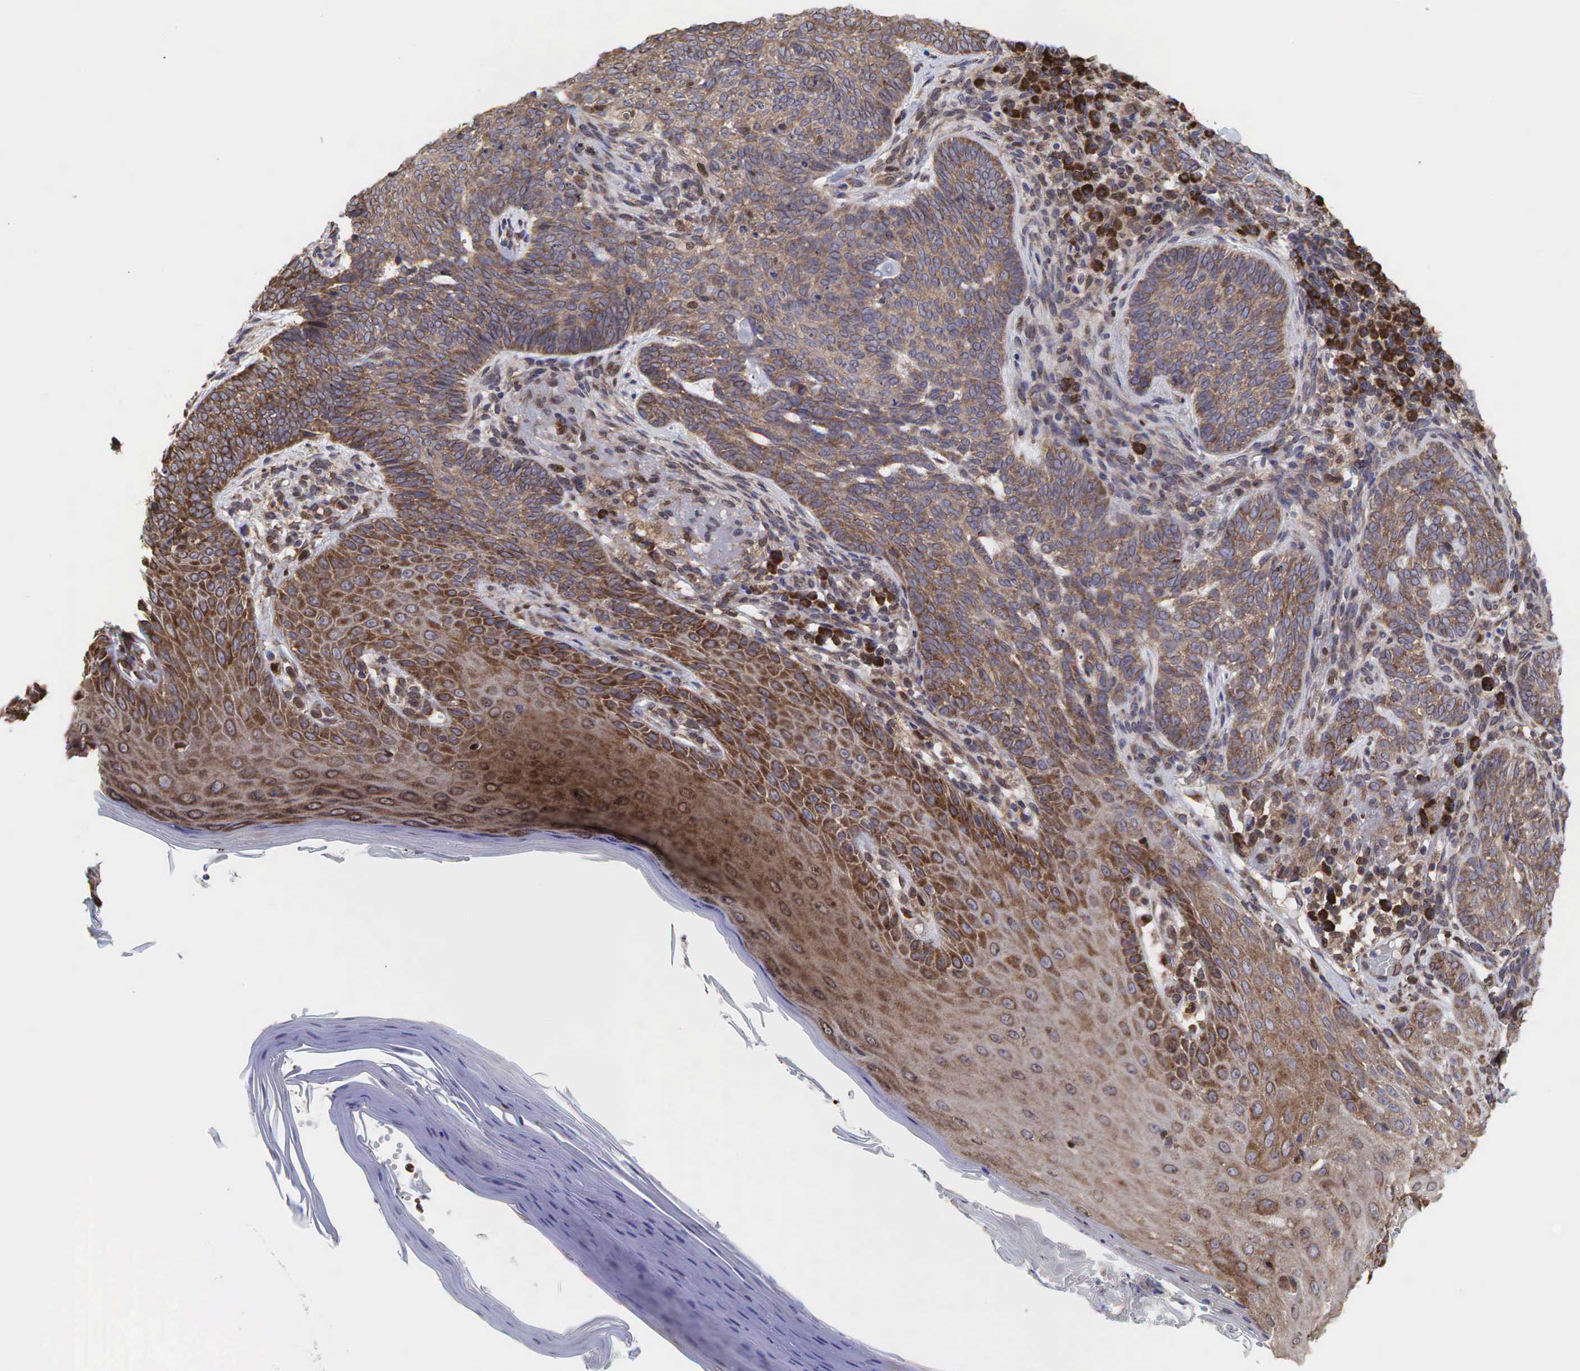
{"staining": {"intensity": "weak", "quantity": ">75%", "location": "cytoplasmic/membranous"}, "tissue": "skin cancer", "cell_type": "Tumor cells", "image_type": "cancer", "snomed": [{"axis": "morphology", "description": "Normal tissue, NOS"}, {"axis": "morphology", "description": "Basal cell carcinoma"}, {"axis": "topography", "description": "Skin"}], "caption": "Immunohistochemistry of skin cancer (basal cell carcinoma) displays low levels of weak cytoplasmic/membranous expression in approximately >75% of tumor cells.", "gene": "PABPC5", "patient": {"sex": "male", "age": 74}}